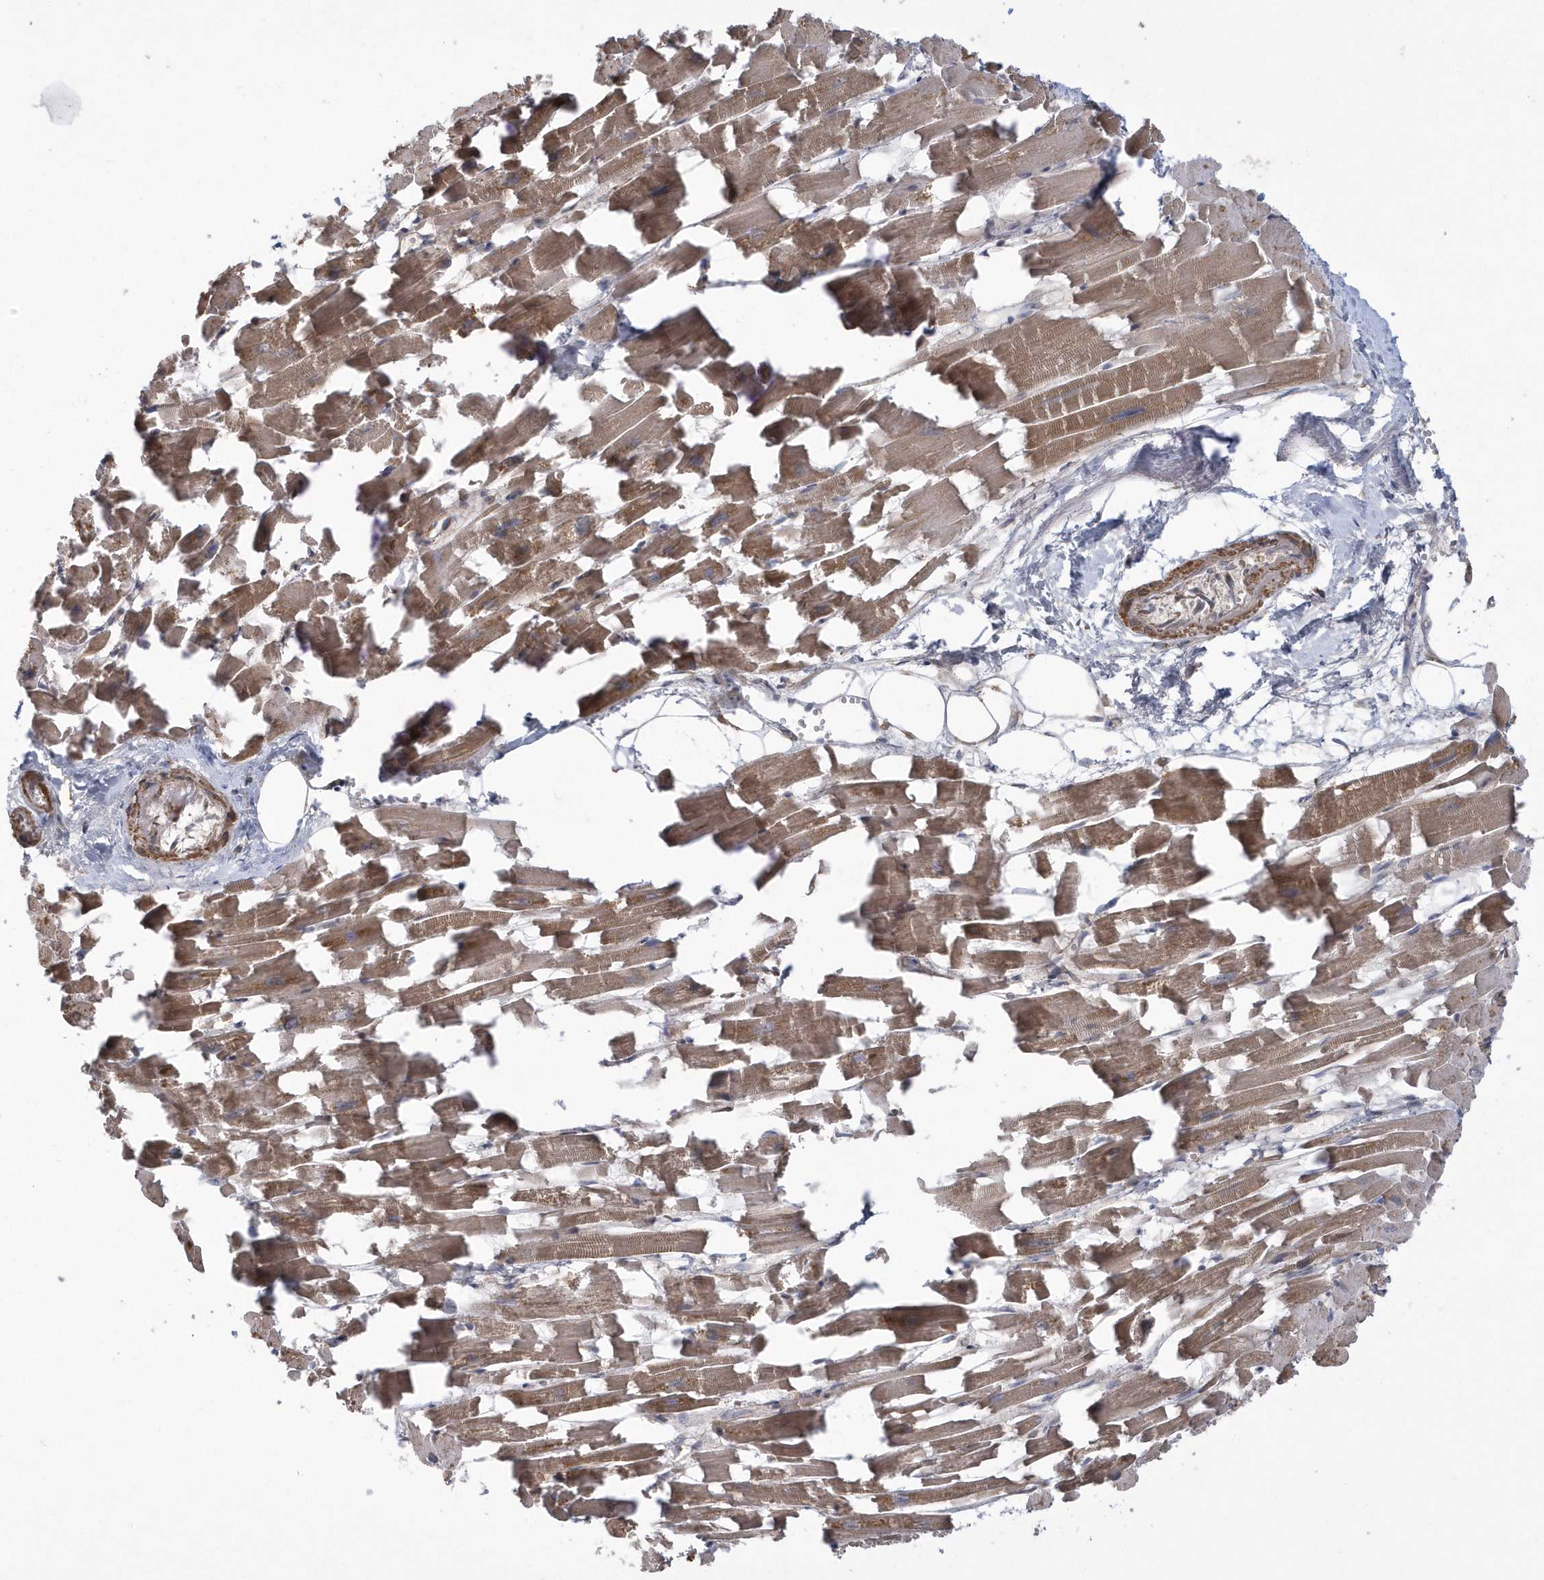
{"staining": {"intensity": "moderate", "quantity": ">75%", "location": "cytoplasmic/membranous"}, "tissue": "heart muscle", "cell_type": "Cardiomyocytes", "image_type": "normal", "snomed": [{"axis": "morphology", "description": "Normal tissue, NOS"}, {"axis": "topography", "description": "Heart"}], "caption": "DAB (3,3'-diaminobenzidine) immunohistochemical staining of benign heart muscle shows moderate cytoplasmic/membranous protein staining in approximately >75% of cardiomyocytes.", "gene": "SLX9", "patient": {"sex": "female", "age": 64}}